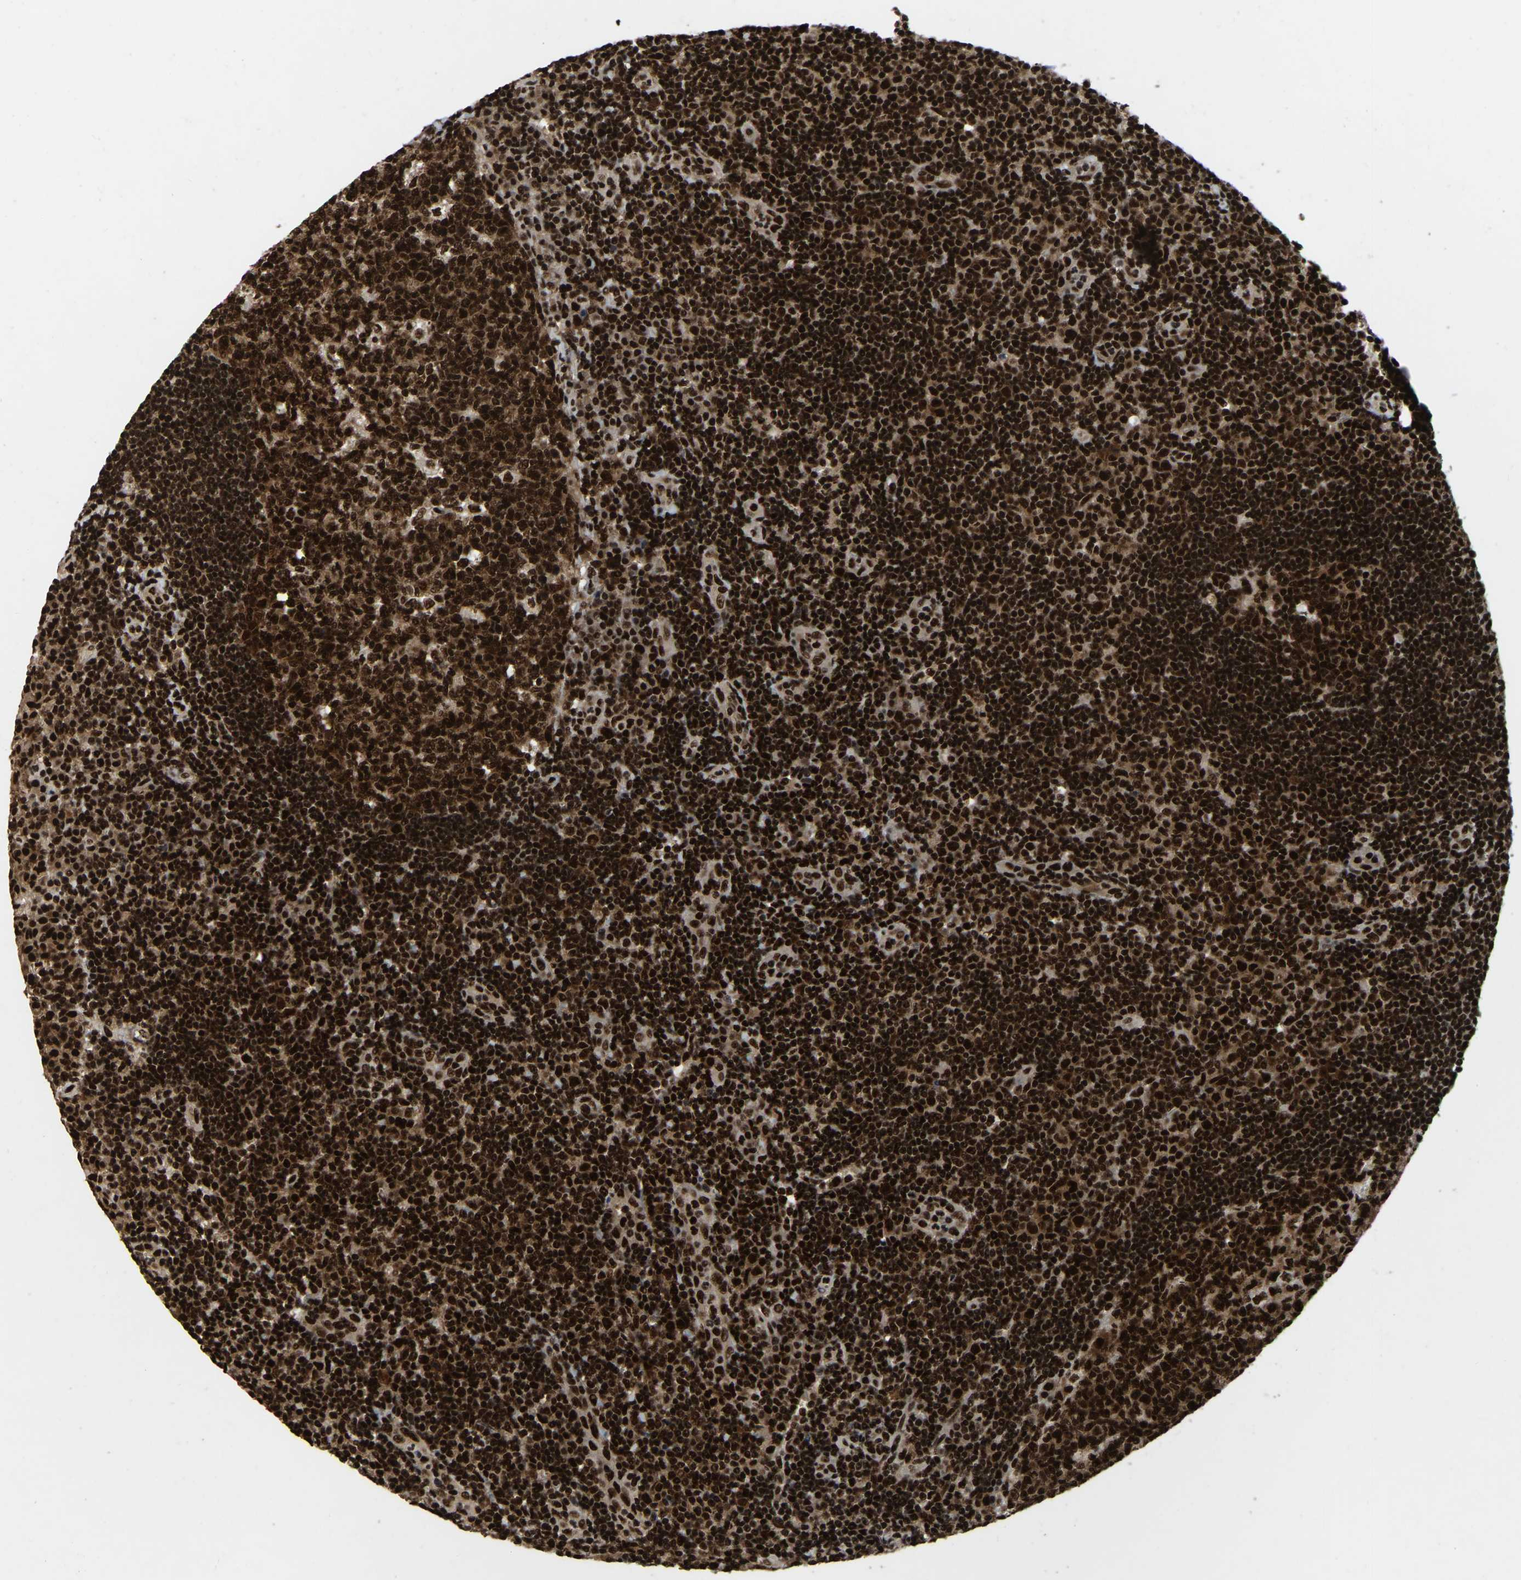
{"staining": {"intensity": "strong", "quantity": ">75%", "location": "cytoplasmic/membranous,nuclear"}, "tissue": "tonsil", "cell_type": "Germinal center cells", "image_type": "normal", "snomed": [{"axis": "morphology", "description": "Normal tissue, NOS"}, {"axis": "topography", "description": "Tonsil"}], "caption": "A high amount of strong cytoplasmic/membranous,nuclear staining is identified in approximately >75% of germinal center cells in normal tonsil.", "gene": "TBL1XR1", "patient": {"sex": "female", "age": 40}}